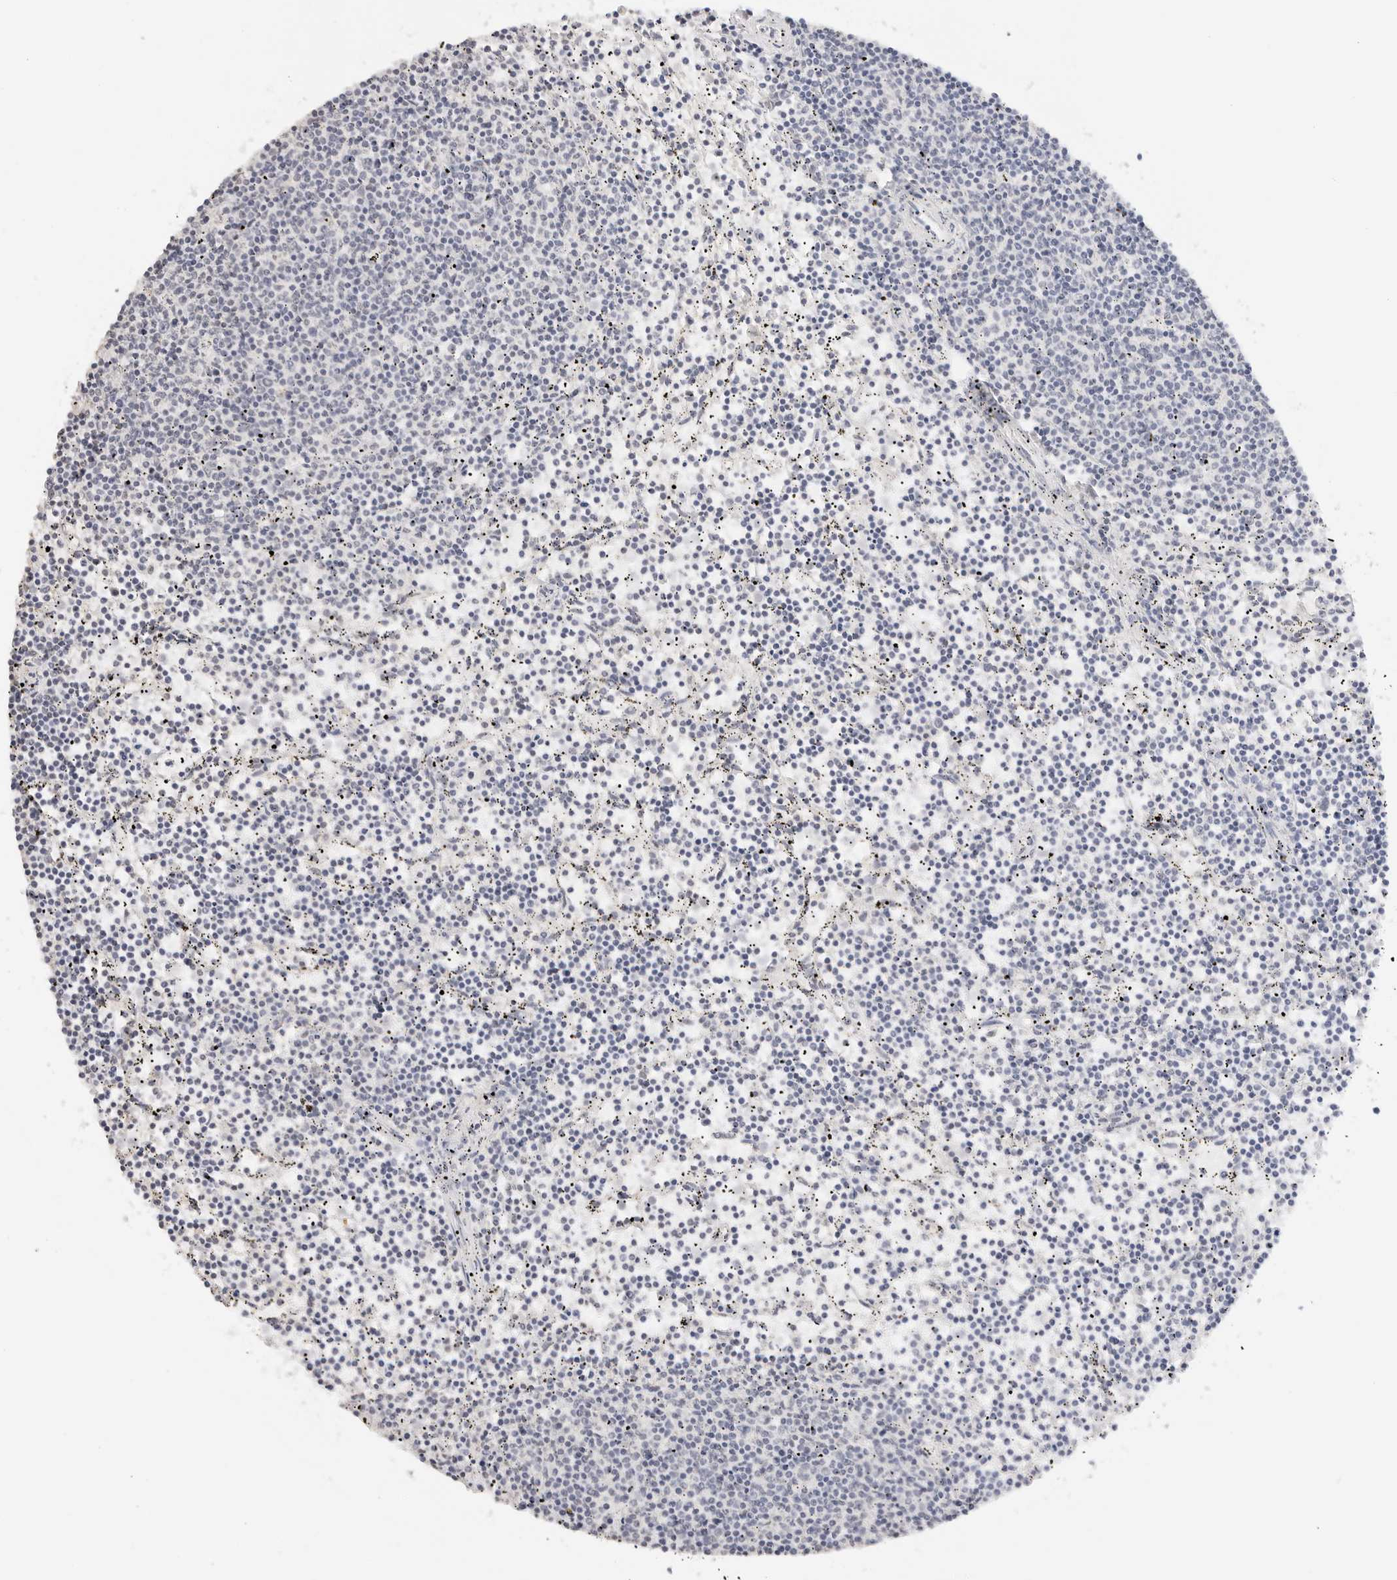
{"staining": {"intensity": "negative", "quantity": "none", "location": "none"}, "tissue": "lymphoma", "cell_type": "Tumor cells", "image_type": "cancer", "snomed": [{"axis": "morphology", "description": "Malignant lymphoma, non-Hodgkin's type, Low grade"}, {"axis": "topography", "description": "Spleen"}], "caption": "Image shows no protein positivity in tumor cells of lymphoma tissue.", "gene": "PCDH19", "patient": {"sex": "female", "age": 50}}